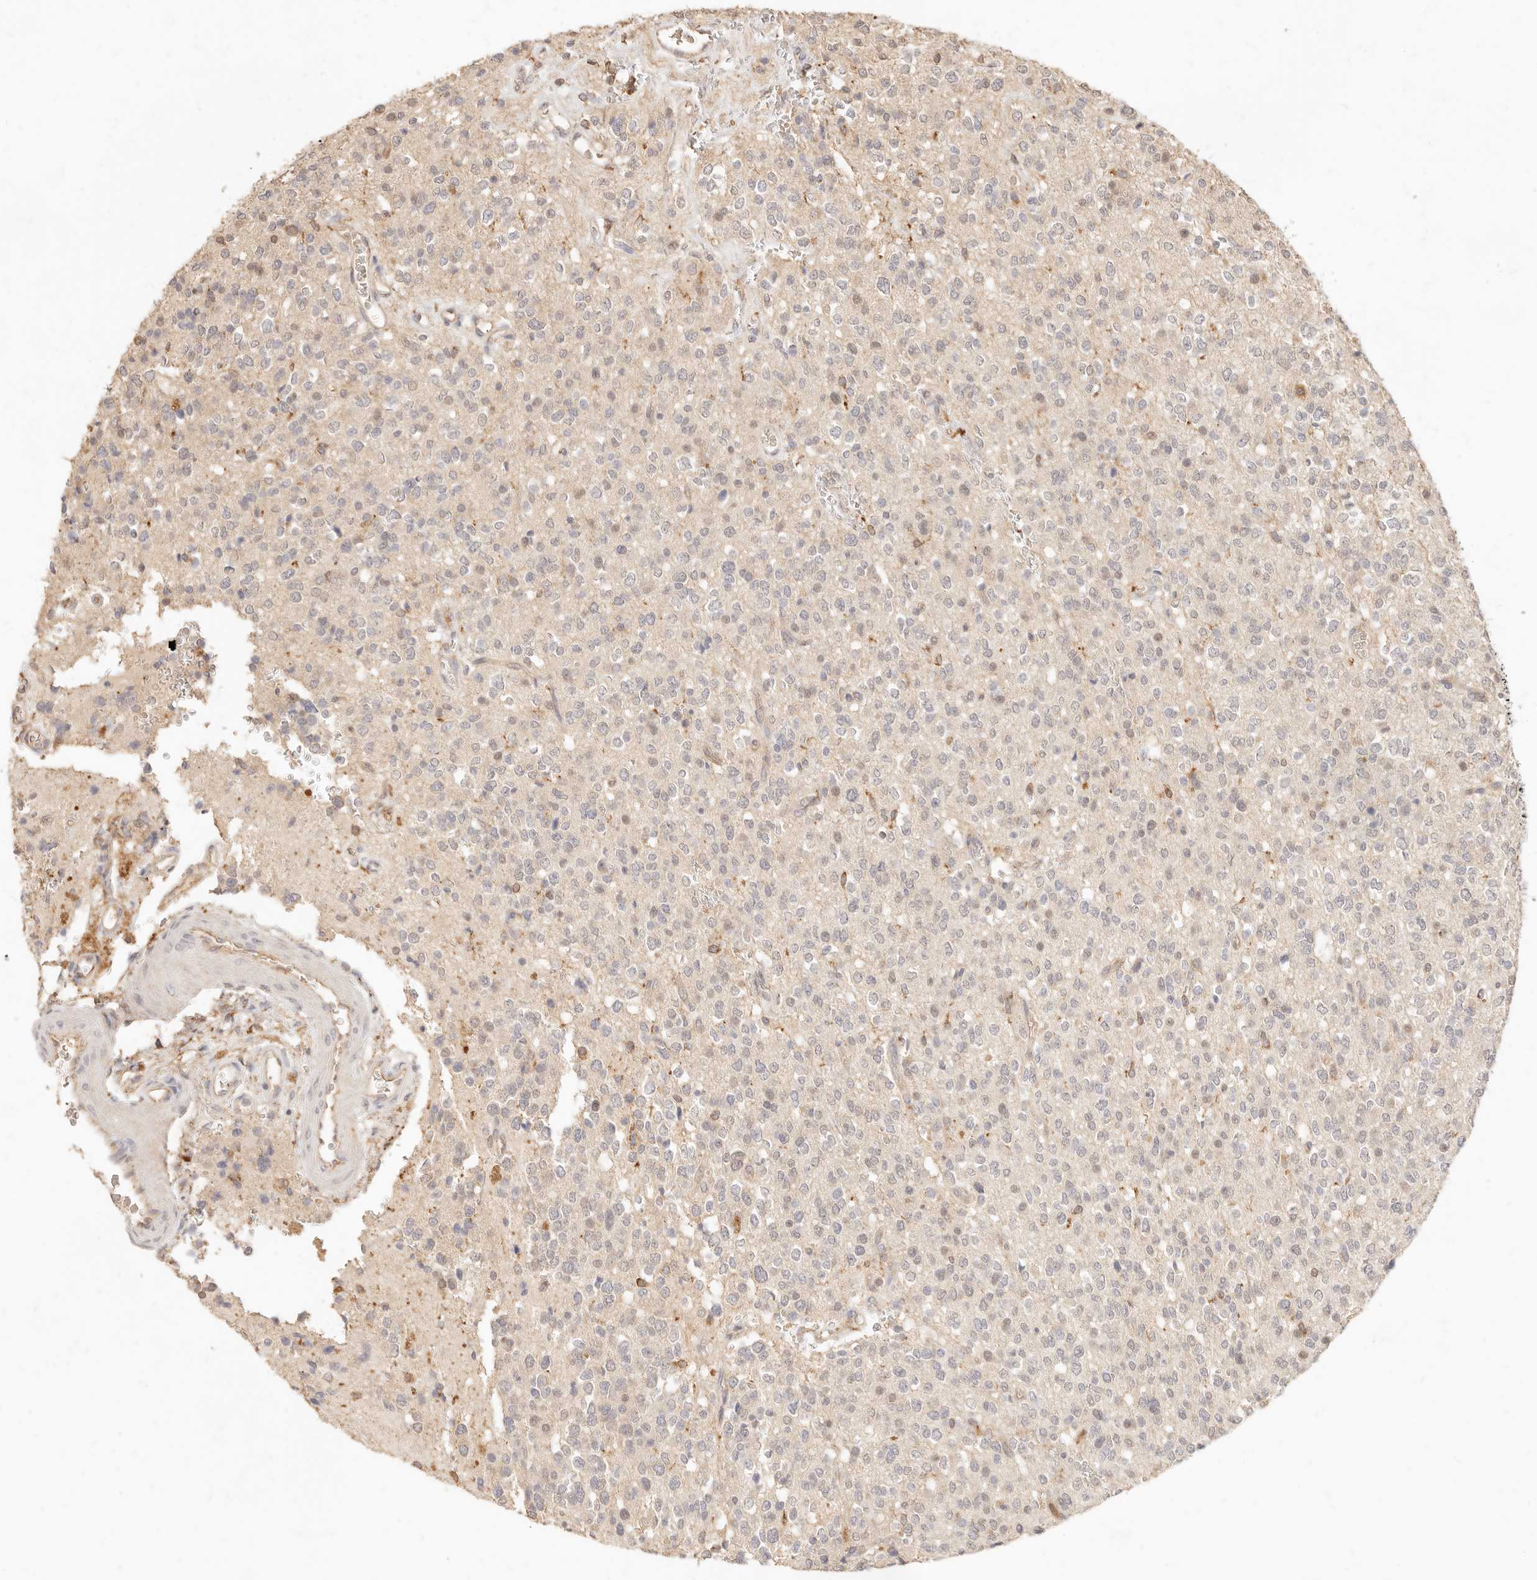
{"staining": {"intensity": "negative", "quantity": "none", "location": "none"}, "tissue": "glioma", "cell_type": "Tumor cells", "image_type": "cancer", "snomed": [{"axis": "morphology", "description": "Glioma, malignant, High grade"}, {"axis": "topography", "description": "Brain"}], "caption": "This is a image of immunohistochemistry (IHC) staining of high-grade glioma (malignant), which shows no staining in tumor cells.", "gene": "TMTC2", "patient": {"sex": "male", "age": 34}}